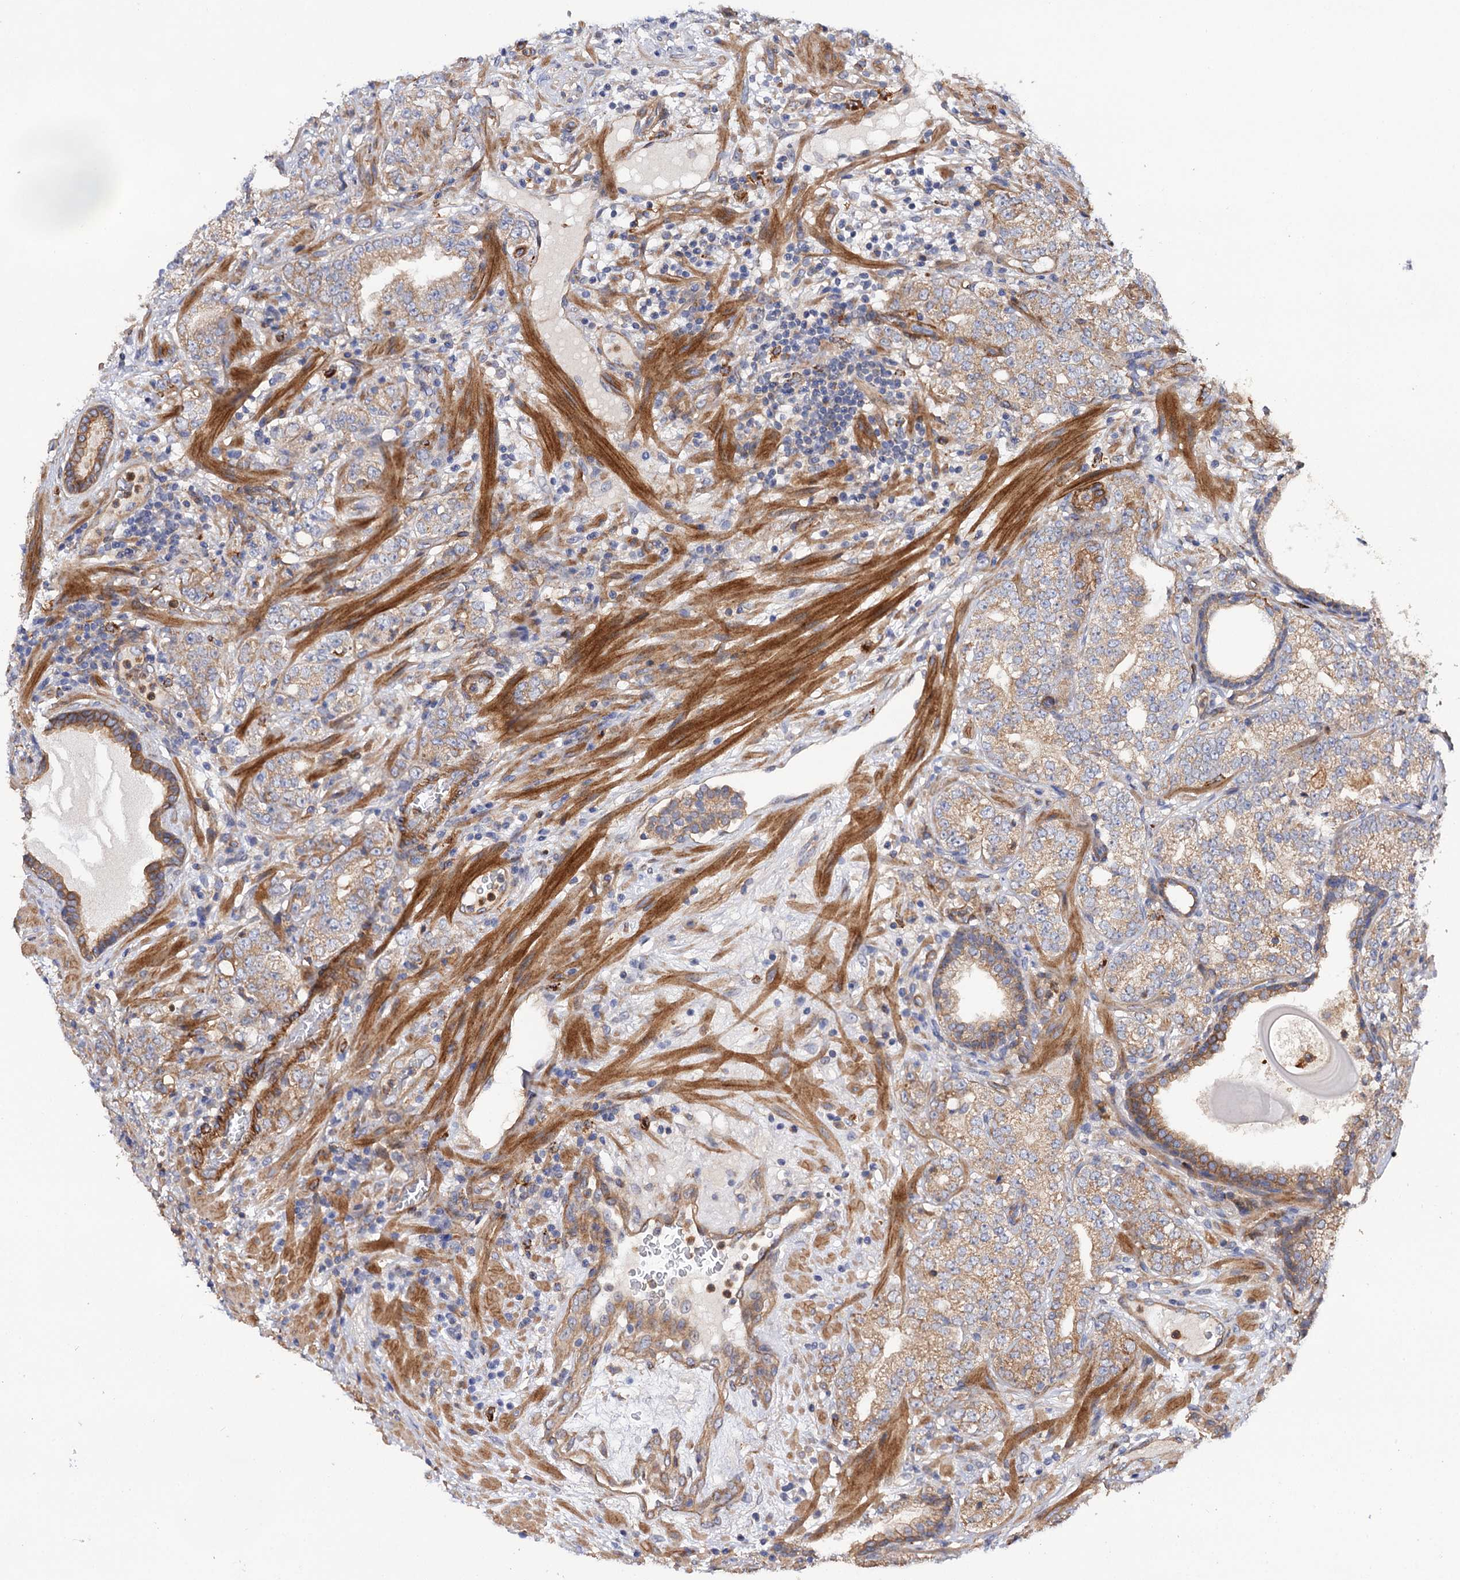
{"staining": {"intensity": "weak", "quantity": ">75%", "location": "cytoplasmic/membranous"}, "tissue": "prostate cancer", "cell_type": "Tumor cells", "image_type": "cancer", "snomed": [{"axis": "morphology", "description": "Adenocarcinoma, High grade"}, {"axis": "topography", "description": "Prostate"}], "caption": "An image showing weak cytoplasmic/membranous staining in about >75% of tumor cells in prostate cancer (adenocarcinoma (high-grade)), as visualized by brown immunohistochemical staining.", "gene": "CSAD", "patient": {"sex": "male", "age": 64}}